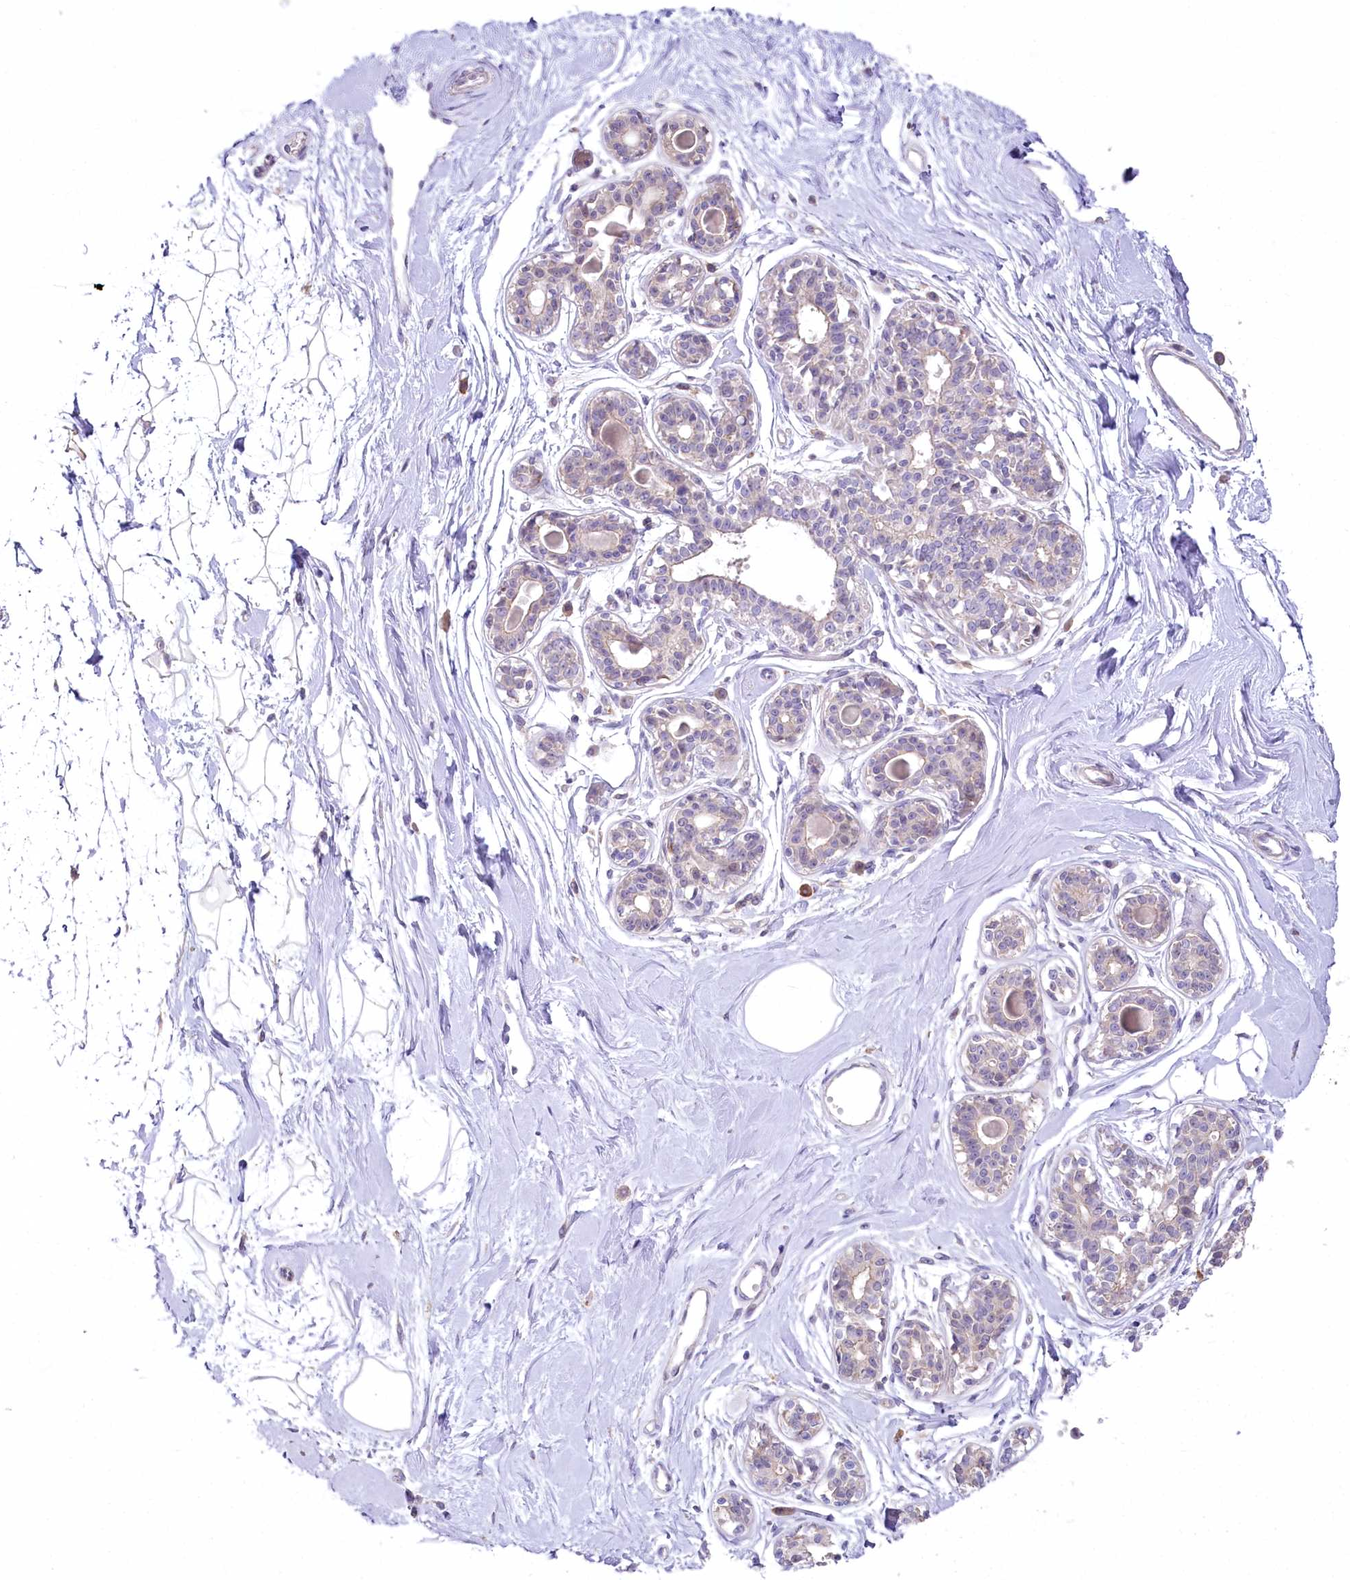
{"staining": {"intensity": "negative", "quantity": "none", "location": "none"}, "tissue": "breast", "cell_type": "Adipocytes", "image_type": "normal", "snomed": [{"axis": "morphology", "description": "Normal tissue, NOS"}, {"axis": "topography", "description": "Breast"}], "caption": "Immunohistochemistry (IHC) of benign breast reveals no expression in adipocytes. Brightfield microscopy of IHC stained with DAB (3,3'-diaminobenzidine) (brown) and hematoxylin (blue), captured at high magnification.", "gene": "SLC6A11", "patient": {"sex": "female", "age": 45}}